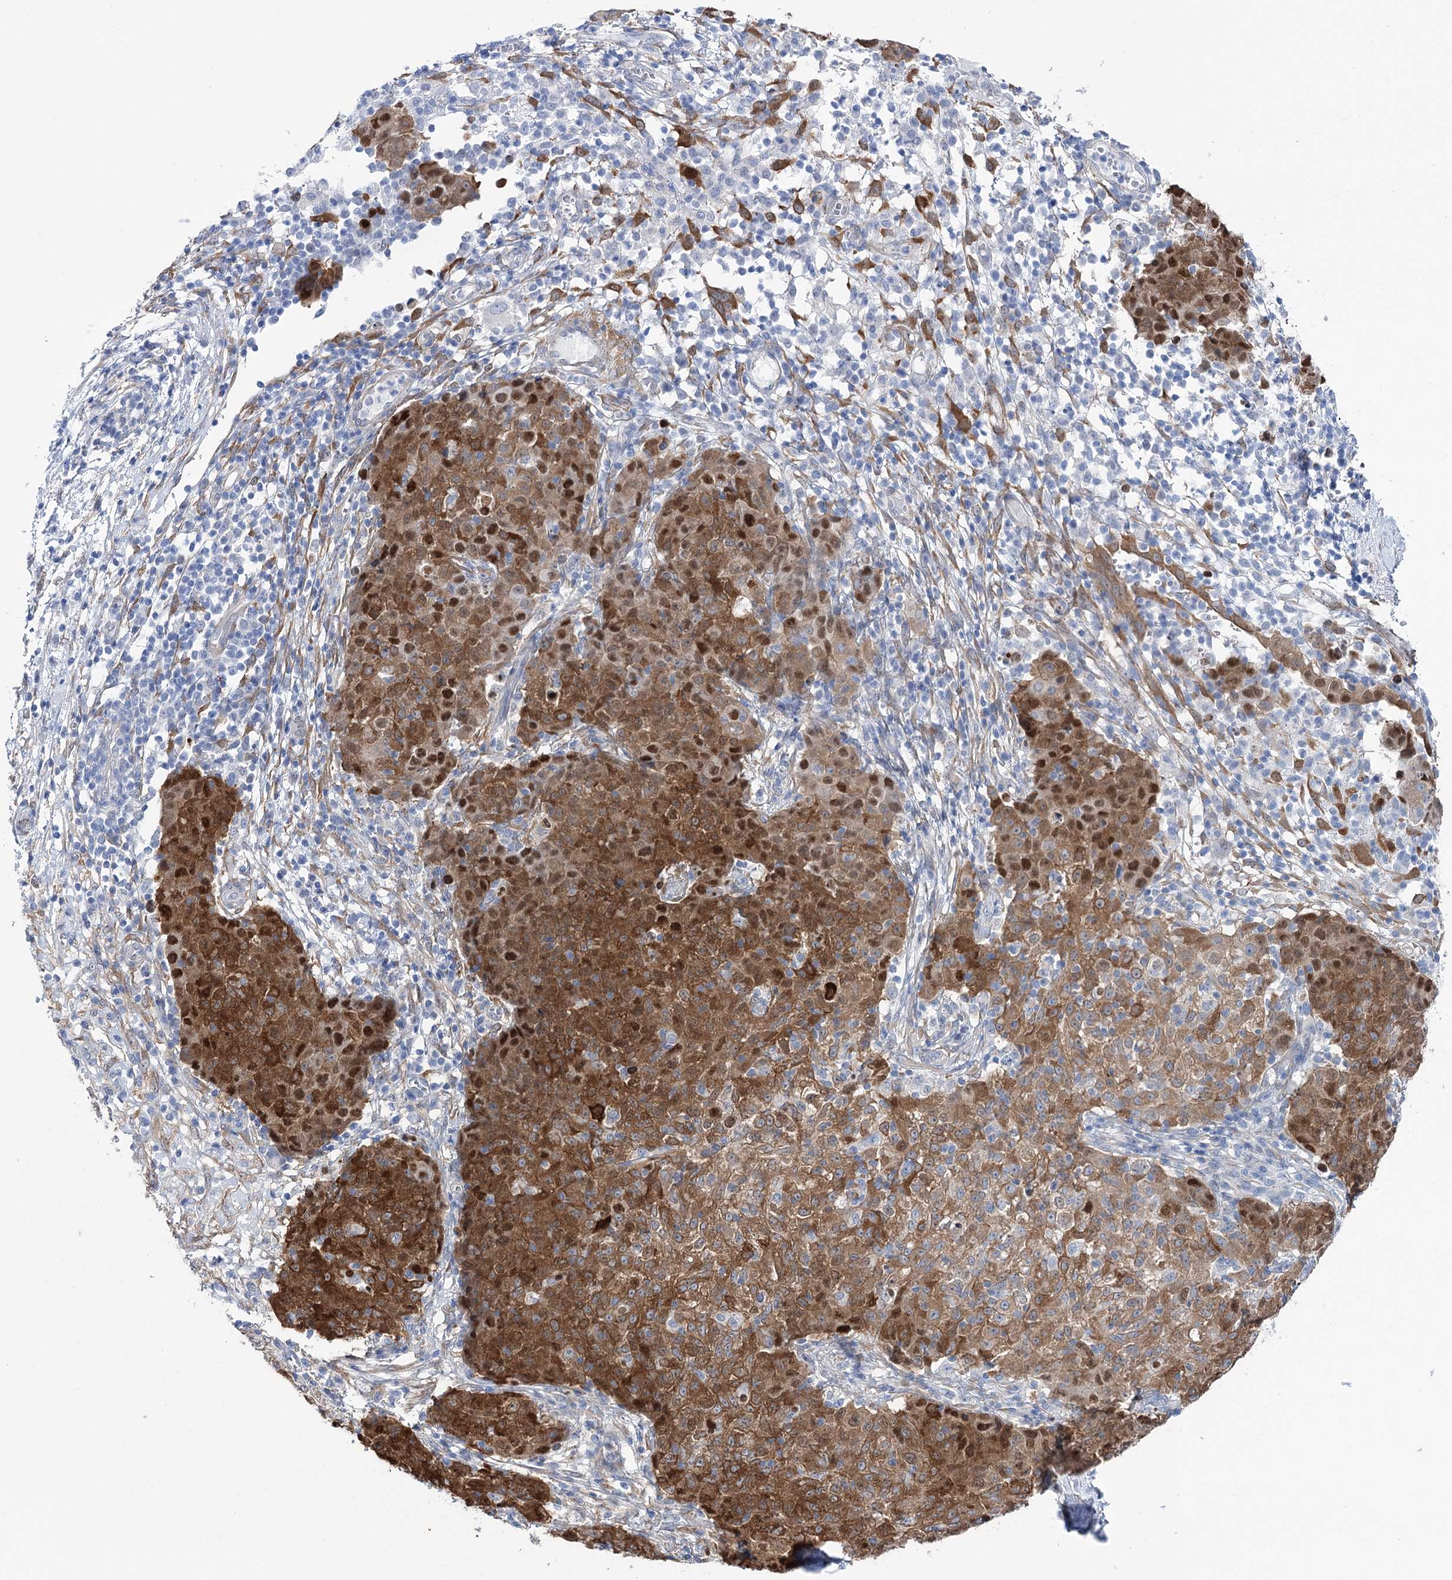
{"staining": {"intensity": "strong", "quantity": ">75%", "location": "cytoplasmic/membranous,nuclear"}, "tissue": "ovarian cancer", "cell_type": "Tumor cells", "image_type": "cancer", "snomed": [{"axis": "morphology", "description": "Carcinoma, endometroid"}, {"axis": "topography", "description": "Ovary"}], "caption": "This photomicrograph displays immunohistochemistry staining of human ovarian endometroid carcinoma, with high strong cytoplasmic/membranous and nuclear expression in approximately >75% of tumor cells.", "gene": "UGDH", "patient": {"sex": "female", "age": 42}}